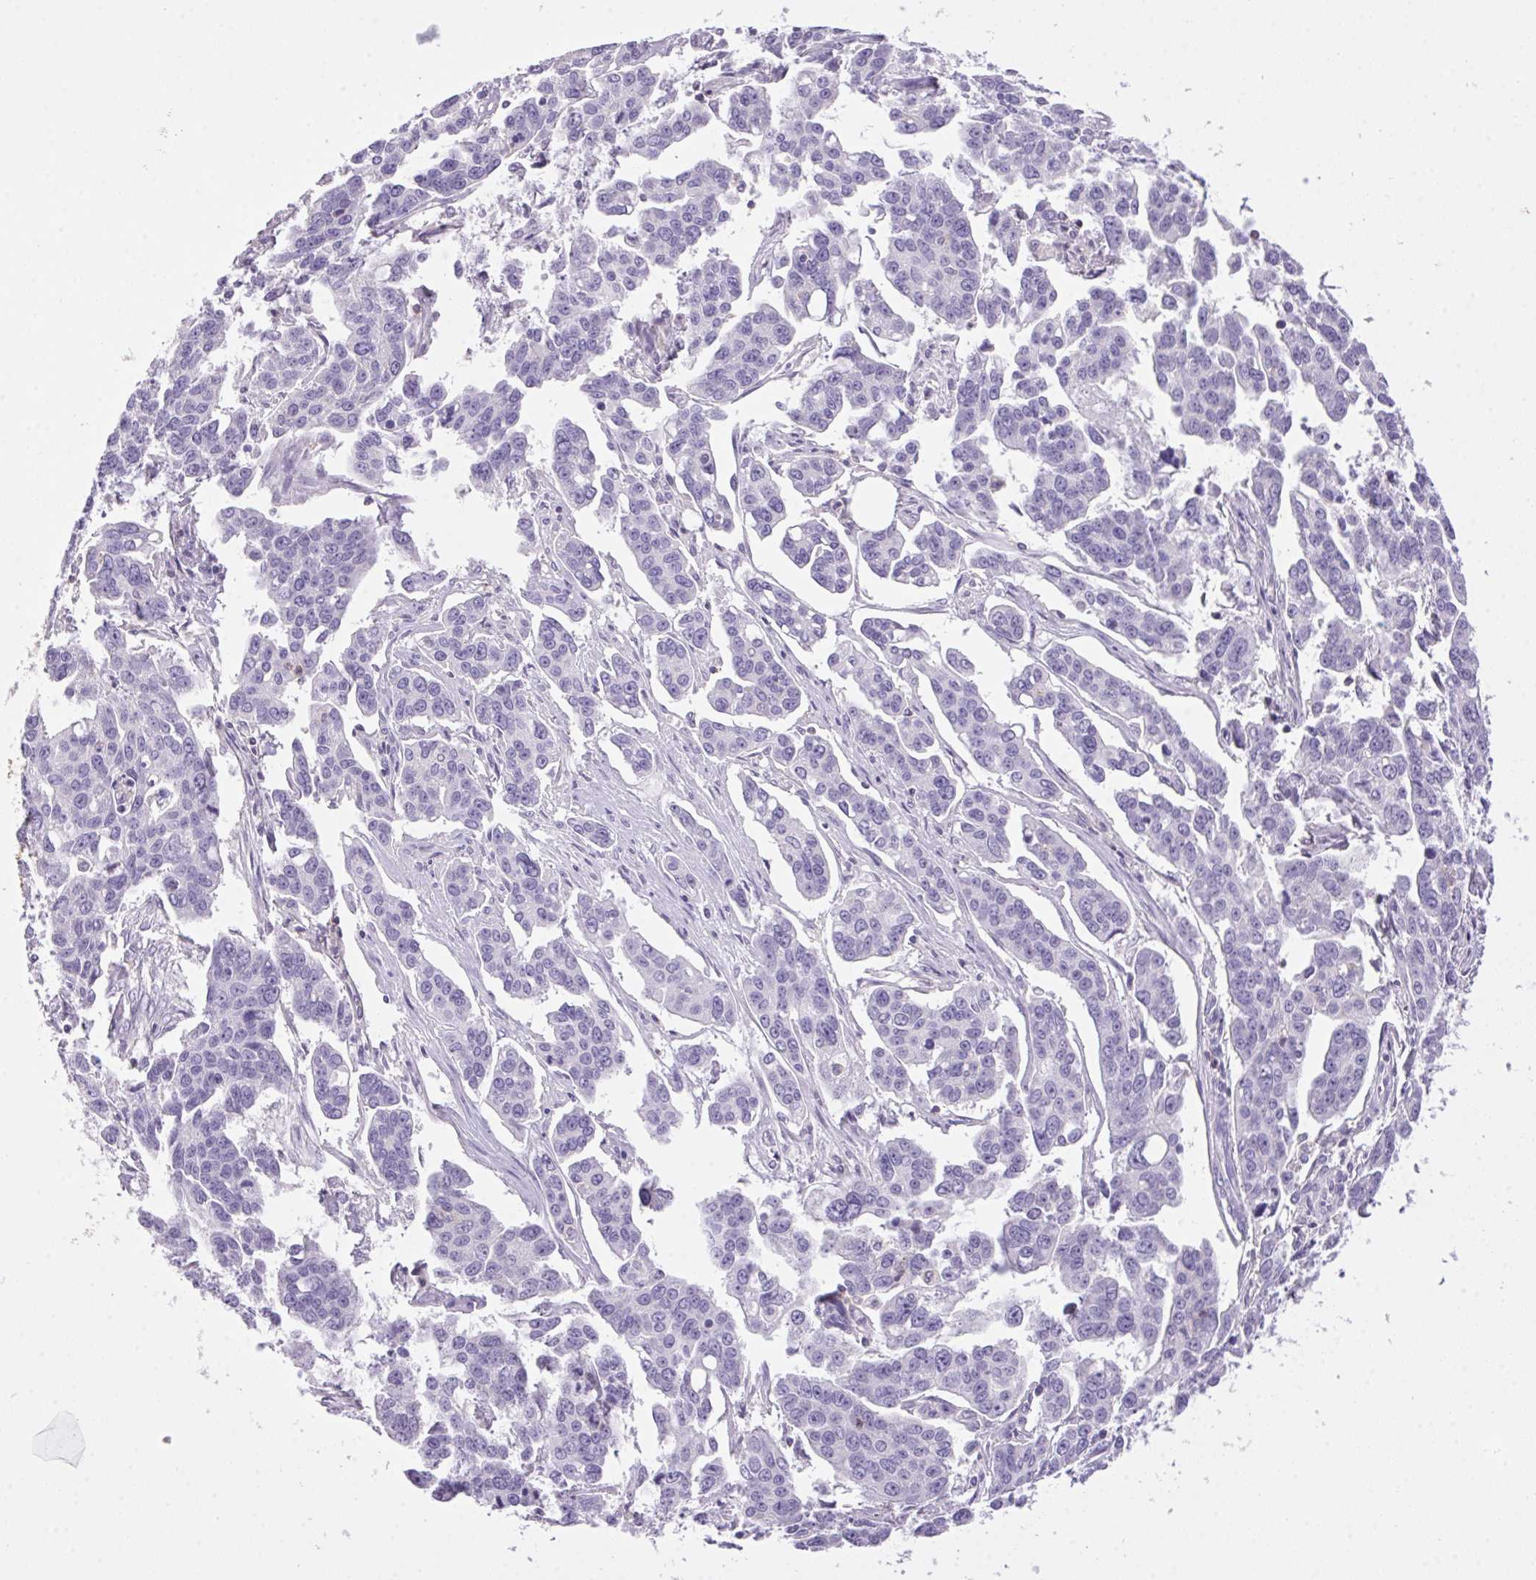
{"staining": {"intensity": "negative", "quantity": "none", "location": "none"}, "tissue": "ovarian cancer", "cell_type": "Tumor cells", "image_type": "cancer", "snomed": [{"axis": "morphology", "description": "Carcinoma, endometroid"}, {"axis": "topography", "description": "Ovary"}], "caption": "Histopathology image shows no protein positivity in tumor cells of endometroid carcinoma (ovarian) tissue.", "gene": "S100A2", "patient": {"sex": "female", "age": 78}}